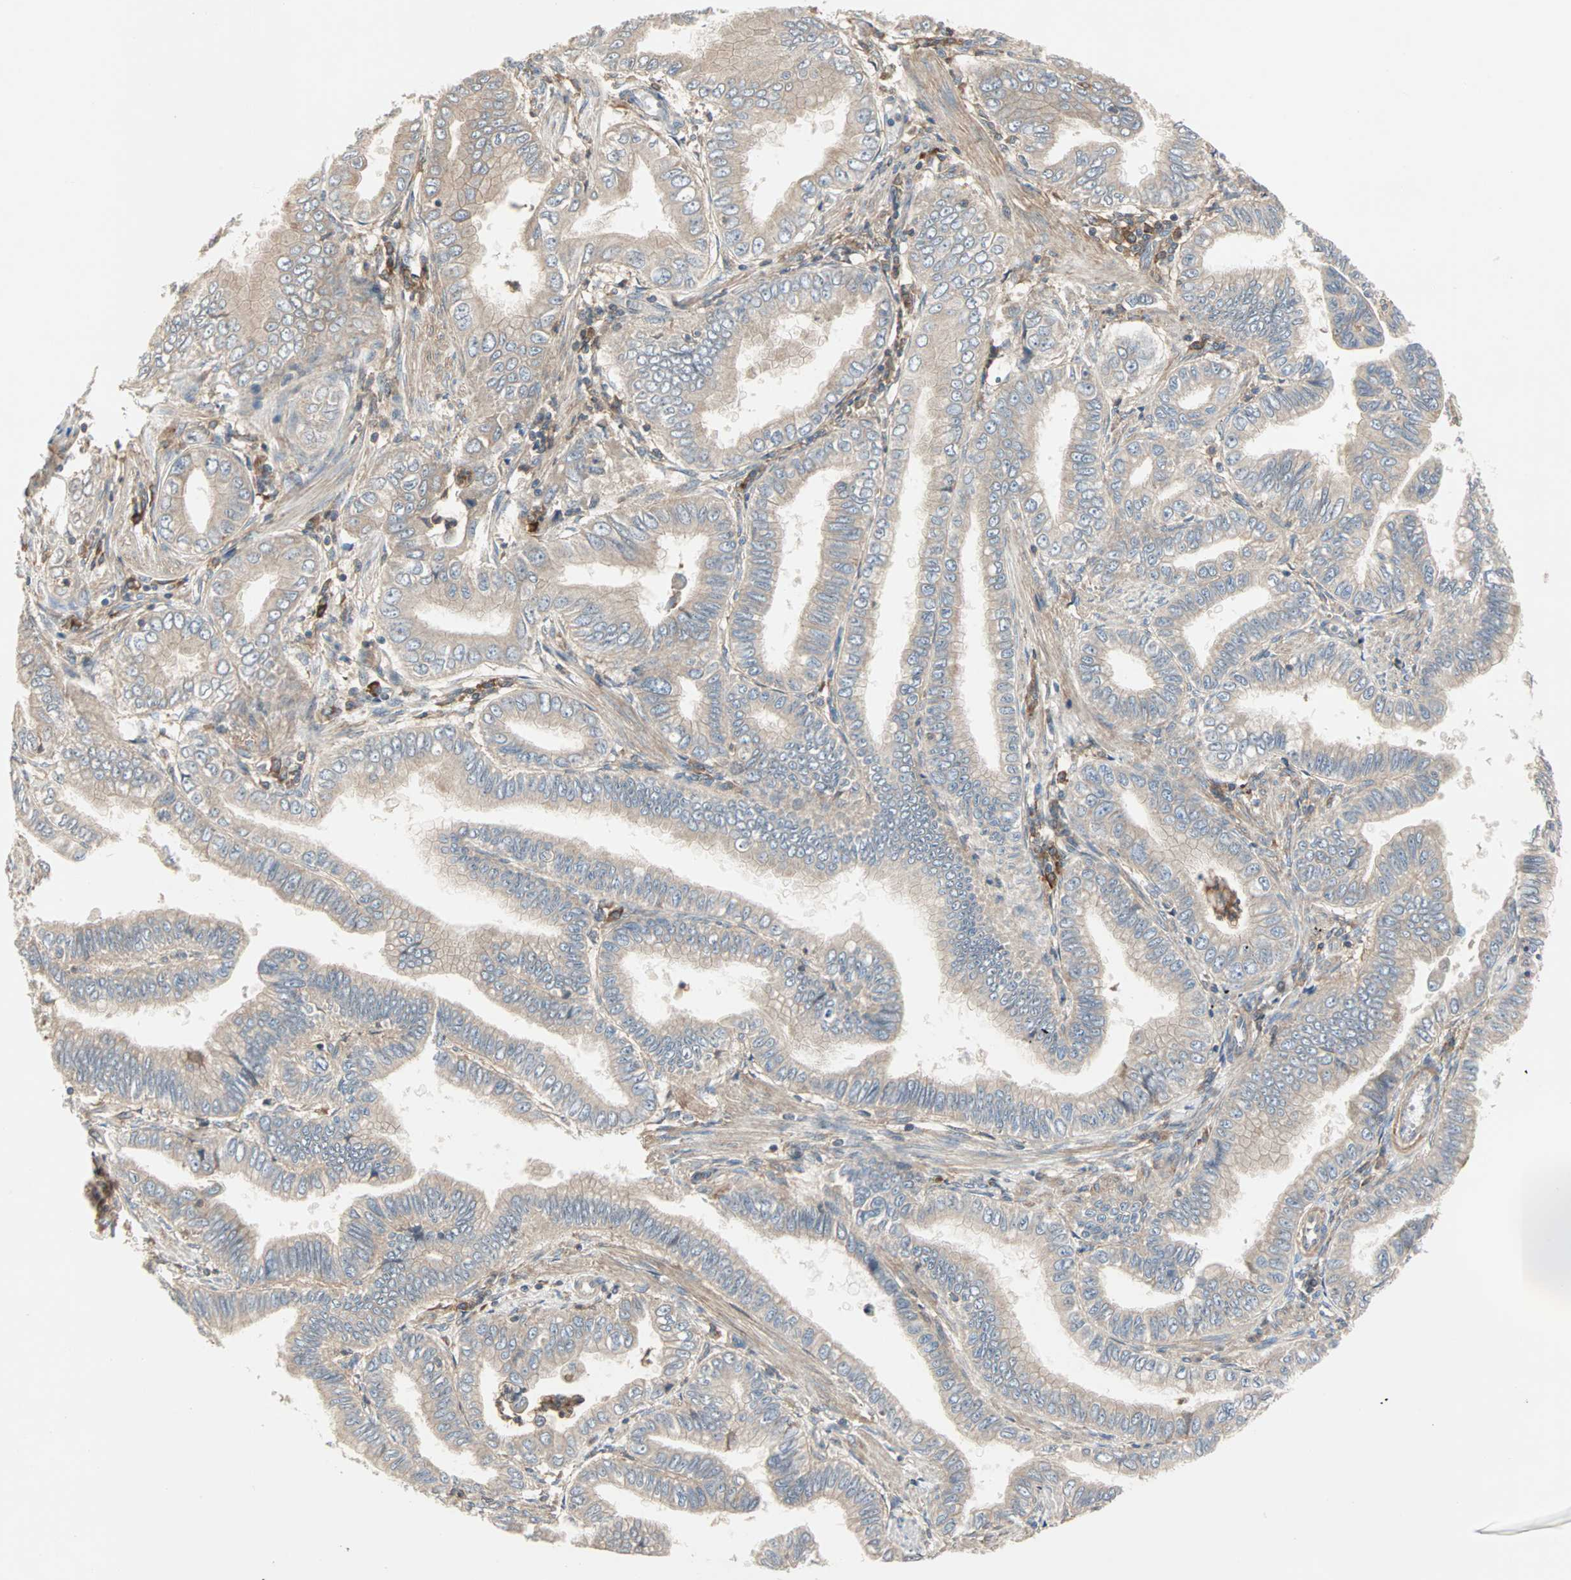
{"staining": {"intensity": "weak", "quantity": ">75%", "location": "cytoplasmic/membranous"}, "tissue": "pancreatic cancer", "cell_type": "Tumor cells", "image_type": "cancer", "snomed": [{"axis": "morphology", "description": "Normal tissue, NOS"}, {"axis": "topography", "description": "Lymph node"}], "caption": "Protein staining by IHC exhibits weak cytoplasmic/membranous staining in about >75% of tumor cells in pancreatic cancer.", "gene": "GNAI2", "patient": {"sex": "male", "age": 50}}